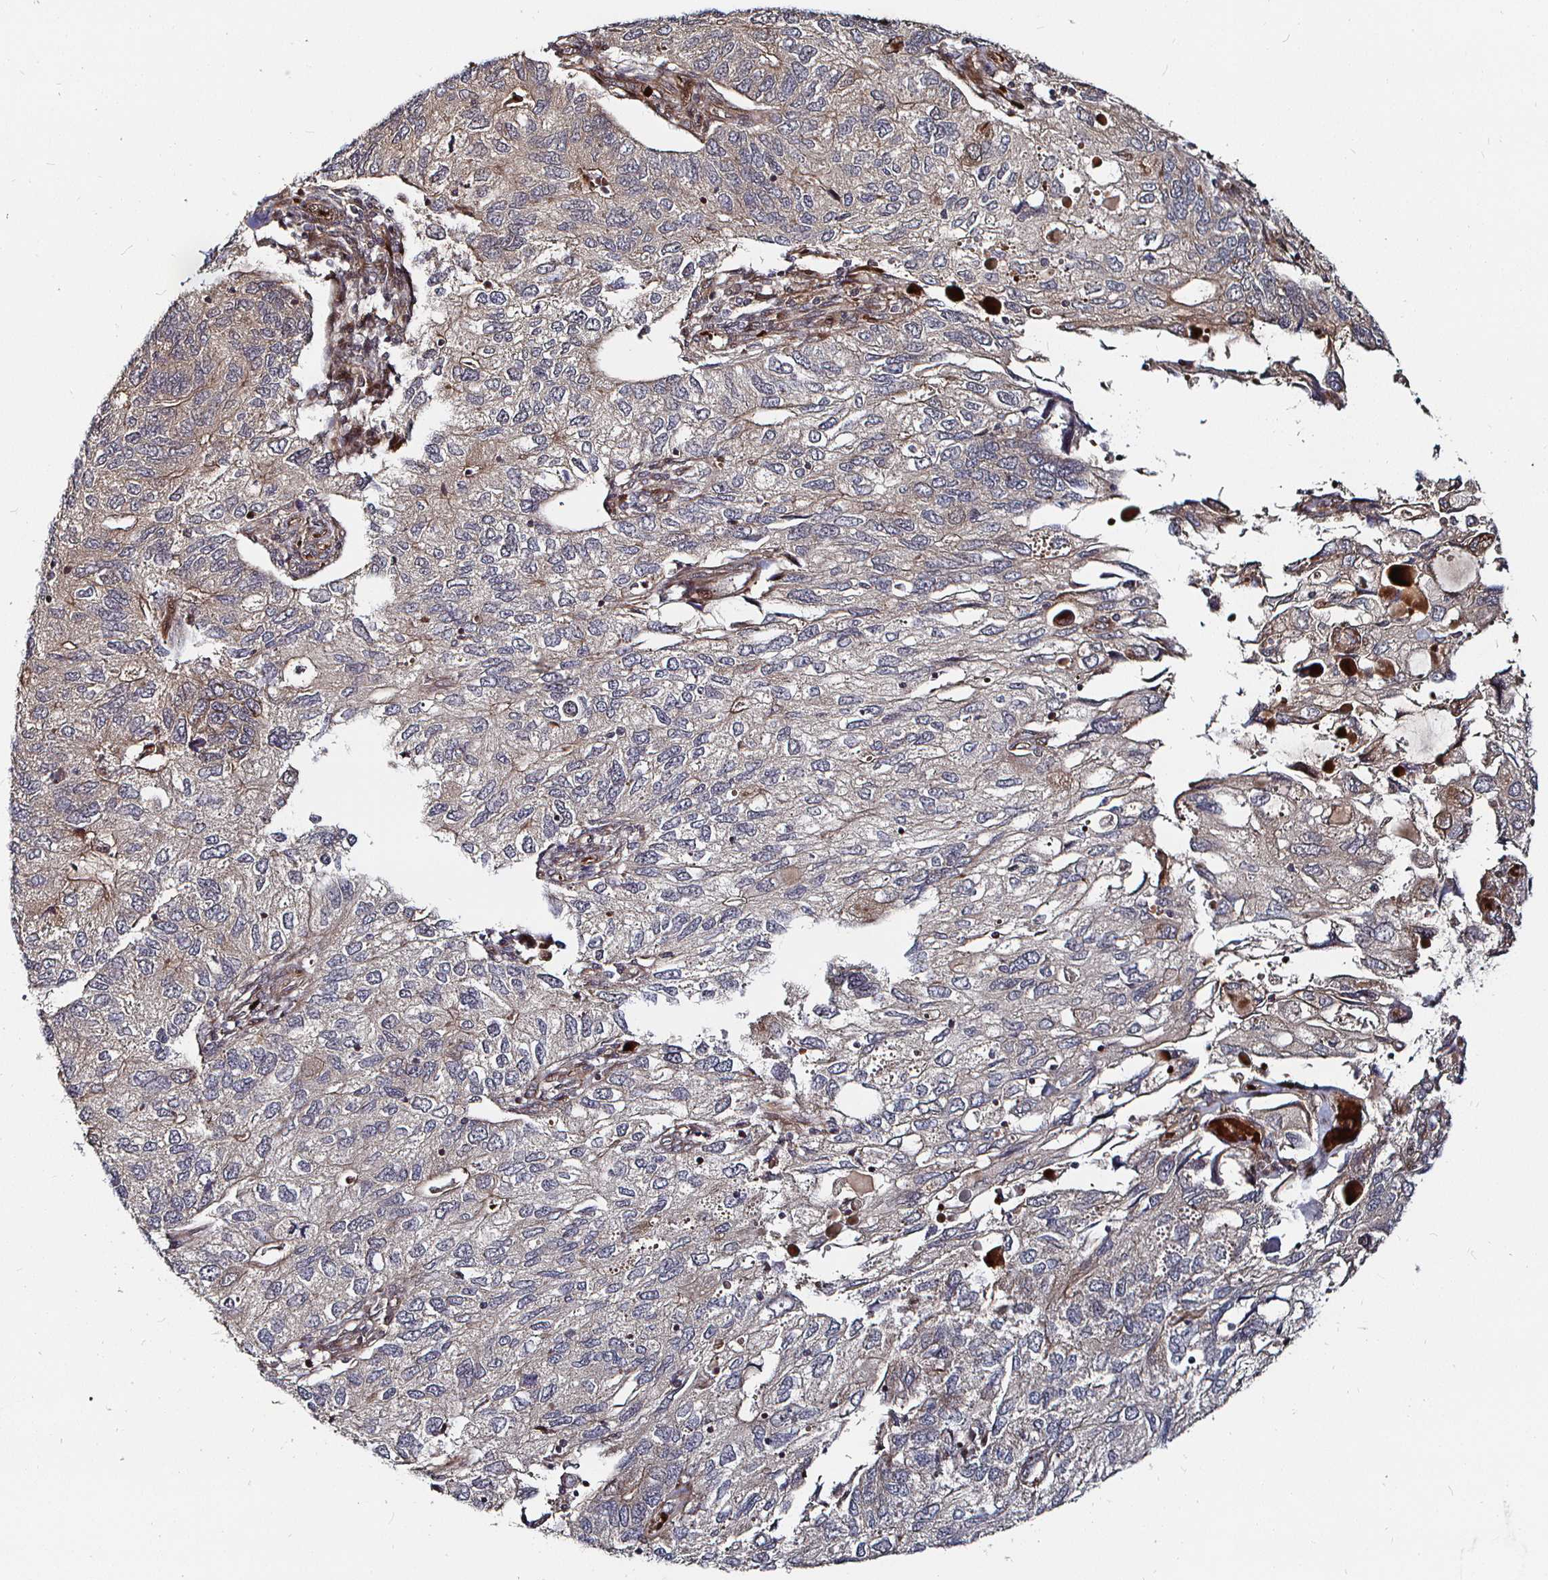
{"staining": {"intensity": "weak", "quantity": "<25%", "location": "cytoplasmic/membranous"}, "tissue": "endometrial cancer", "cell_type": "Tumor cells", "image_type": "cancer", "snomed": [{"axis": "morphology", "description": "Carcinoma, NOS"}, {"axis": "topography", "description": "Uterus"}], "caption": "The micrograph demonstrates no staining of tumor cells in endometrial carcinoma. (Immunohistochemistry, brightfield microscopy, high magnification).", "gene": "TBKBP1", "patient": {"sex": "female", "age": 76}}